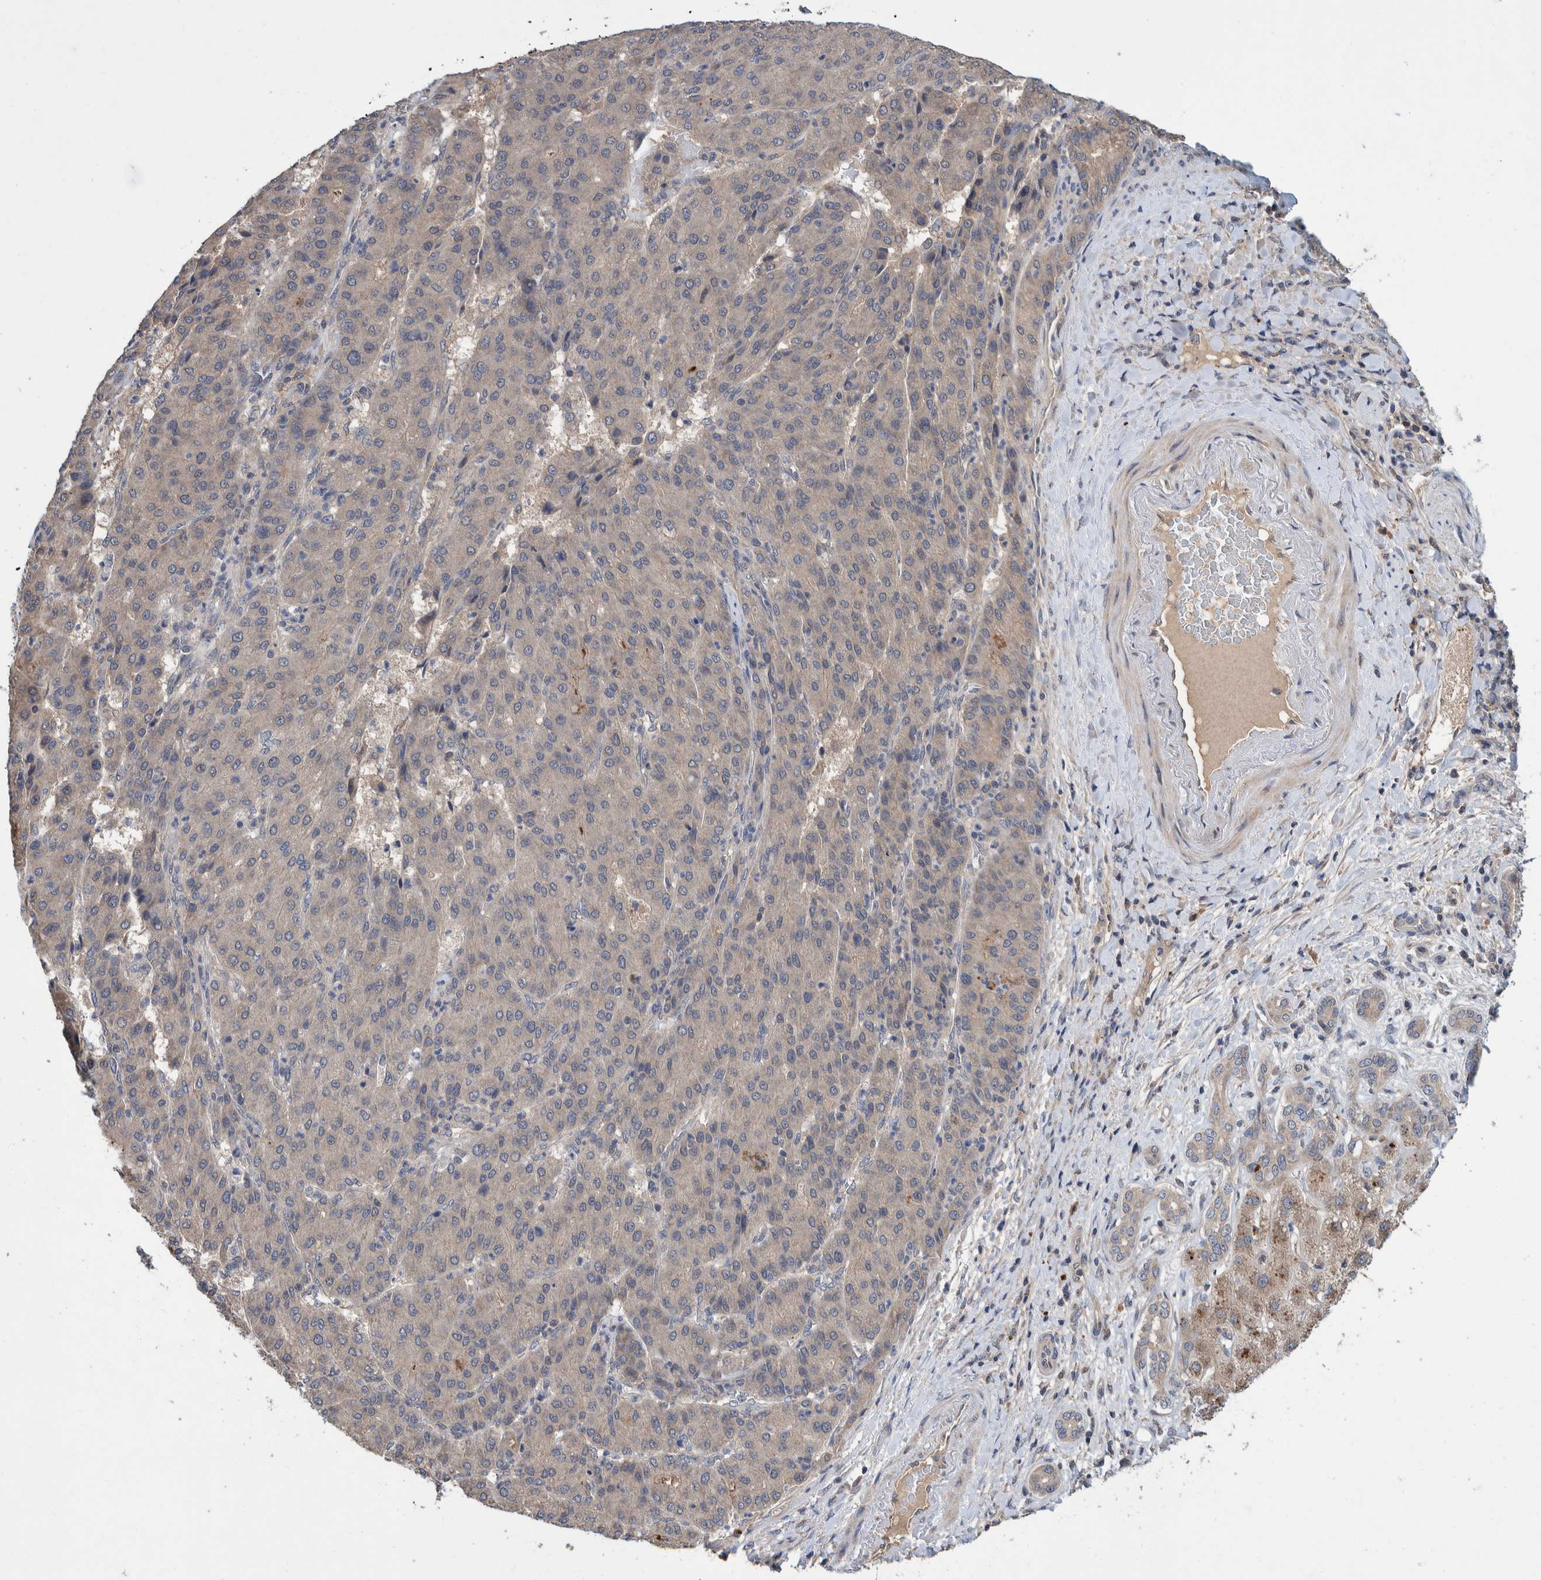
{"staining": {"intensity": "weak", "quantity": "<25%", "location": "cytoplasmic/membranous"}, "tissue": "liver cancer", "cell_type": "Tumor cells", "image_type": "cancer", "snomed": [{"axis": "morphology", "description": "Carcinoma, Hepatocellular, NOS"}, {"axis": "topography", "description": "Liver"}], "caption": "Tumor cells show no significant positivity in liver cancer (hepatocellular carcinoma). Nuclei are stained in blue.", "gene": "PLPBP", "patient": {"sex": "male", "age": 65}}